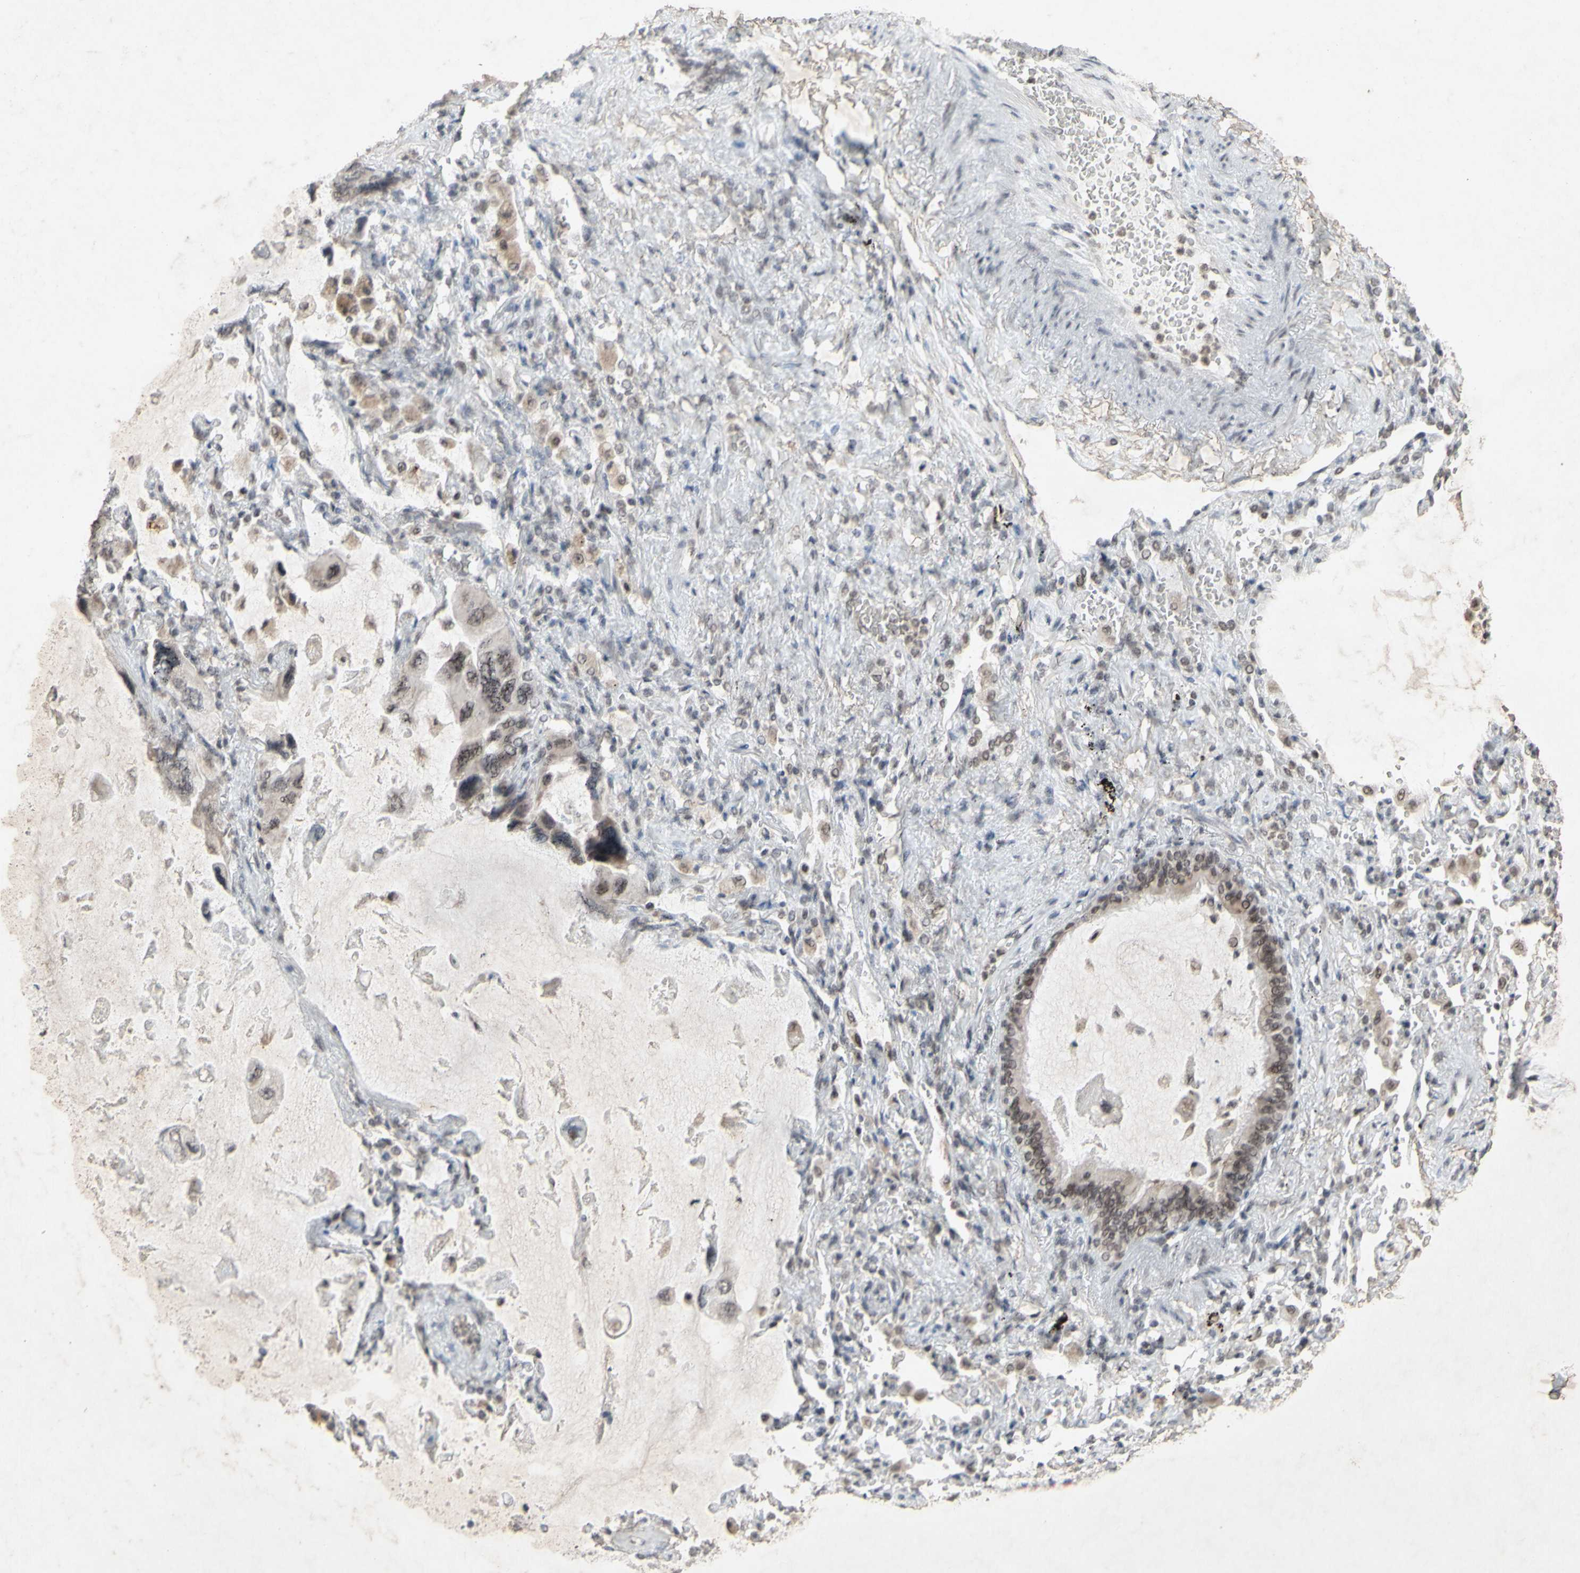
{"staining": {"intensity": "weak", "quantity": "25%-75%", "location": "cytoplasmic/membranous,nuclear"}, "tissue": "lung cancer", "cell_type": "Tumor cells", "image_type": "cancer", "snomed": [{"axis": "morphology", "description": "Squamous cell carcinoma, NOS"}, {"axis": "topography", "description": "Lung"}], "caption": "Squamous cell carcinoma (lung) stained with a protein marker demonstrates weak staining in tumor cells.", "gene": "CENPB", "patient": {"sex": "female", "age": 73}}